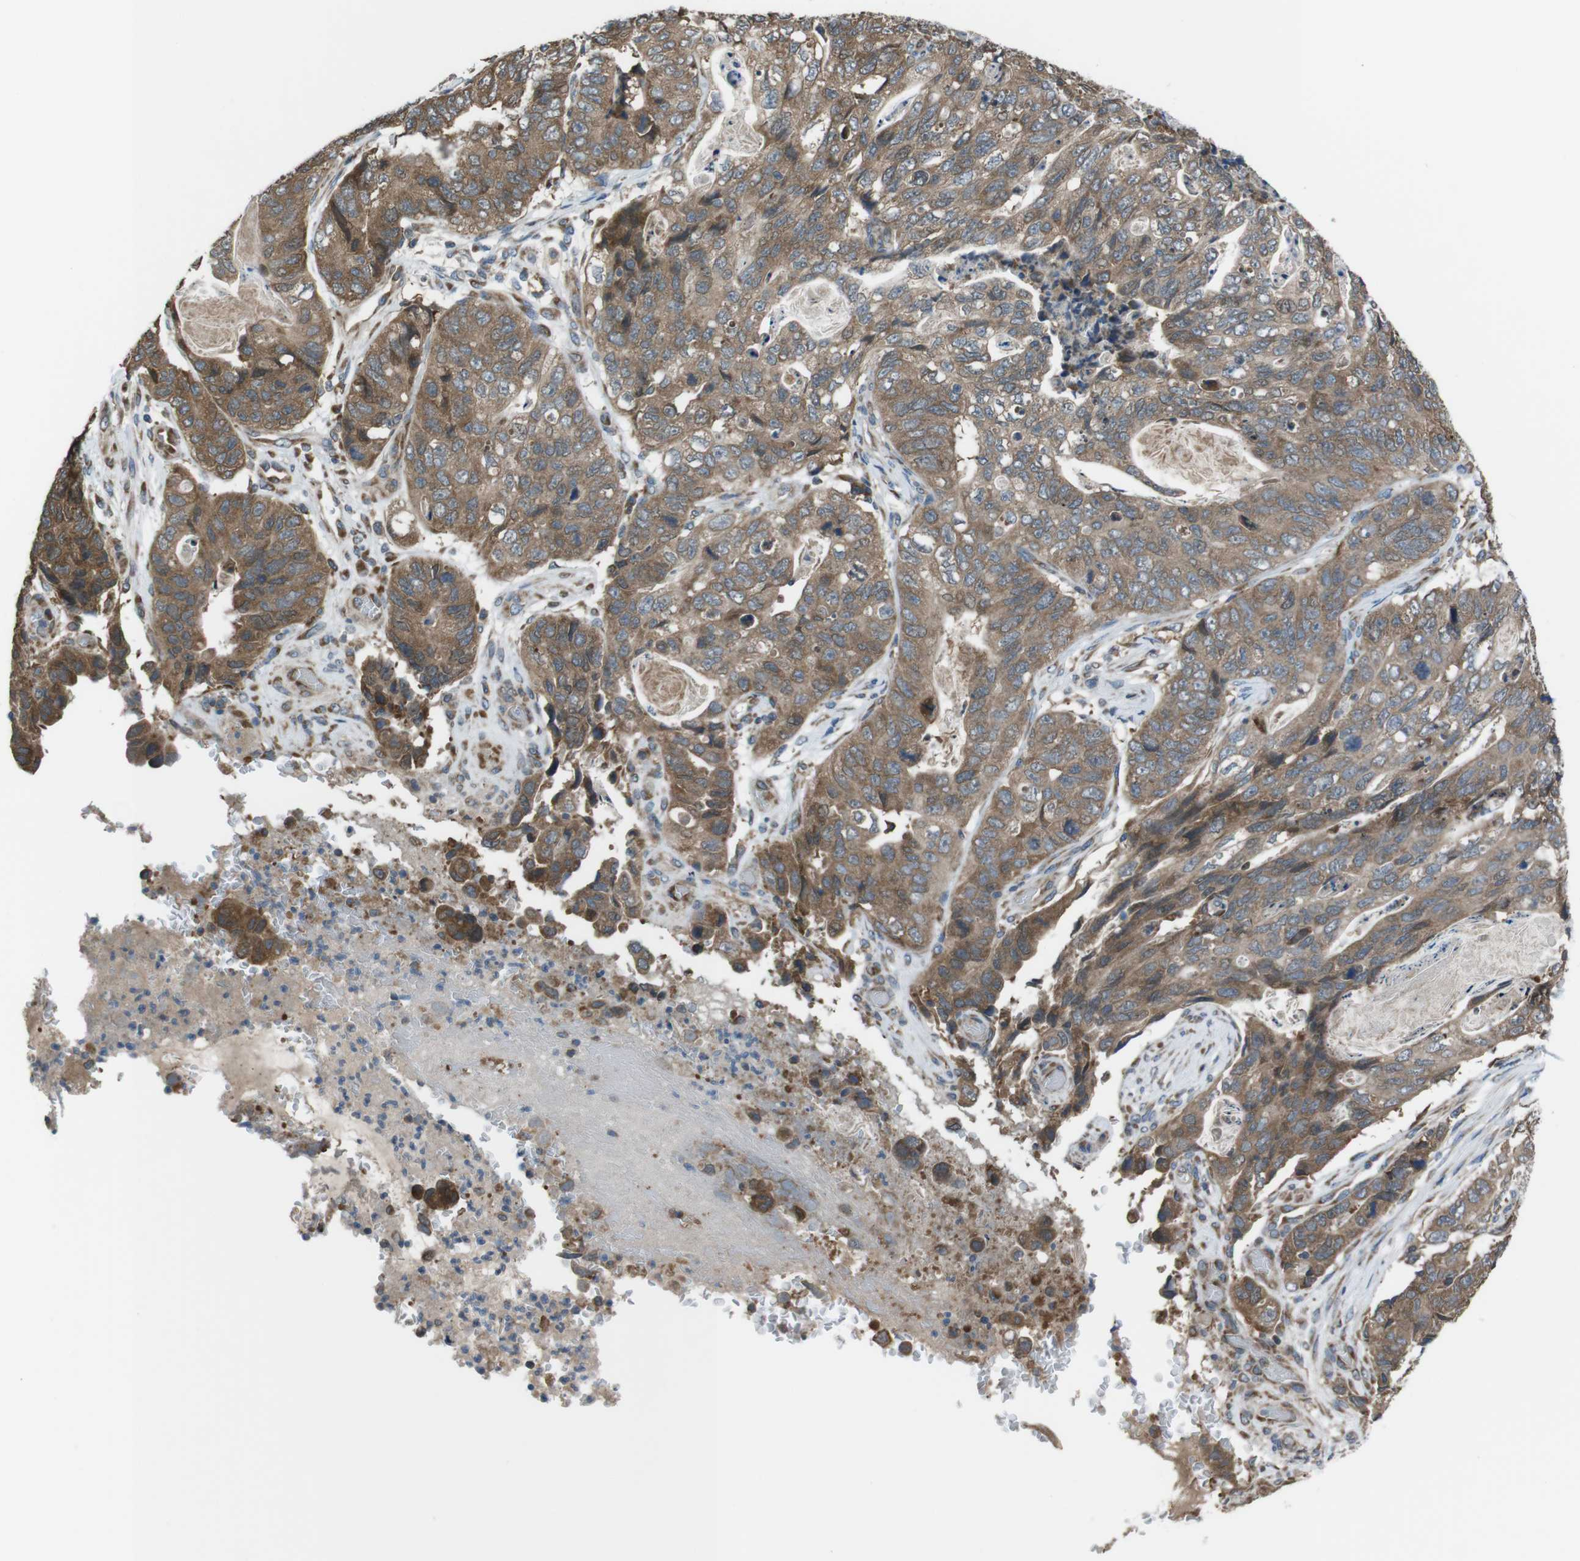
{"staining": {"intensity": "moderate", "quantity": ">75%", "location": "cytoplasmic/membranous"}, "tissue": "stomach cancer", "cell_type": "Tumor cells", "image_type": "cancer", "snomed": [{"axis": "morphology", "description": "Adenocarcinoma, NOS"}, {"axis": "topography", "description": "Stomach"}], "caption": "Protein expression analysis of human adenocarcinoma (stomach) reveals moderate cytoplasmic/membranous expression in about >75% of tumor cells. (IHC, brightfield microscopy, high magnification).", "gene": "SSR3", "patient": {"sex": "female", "age": 89}}